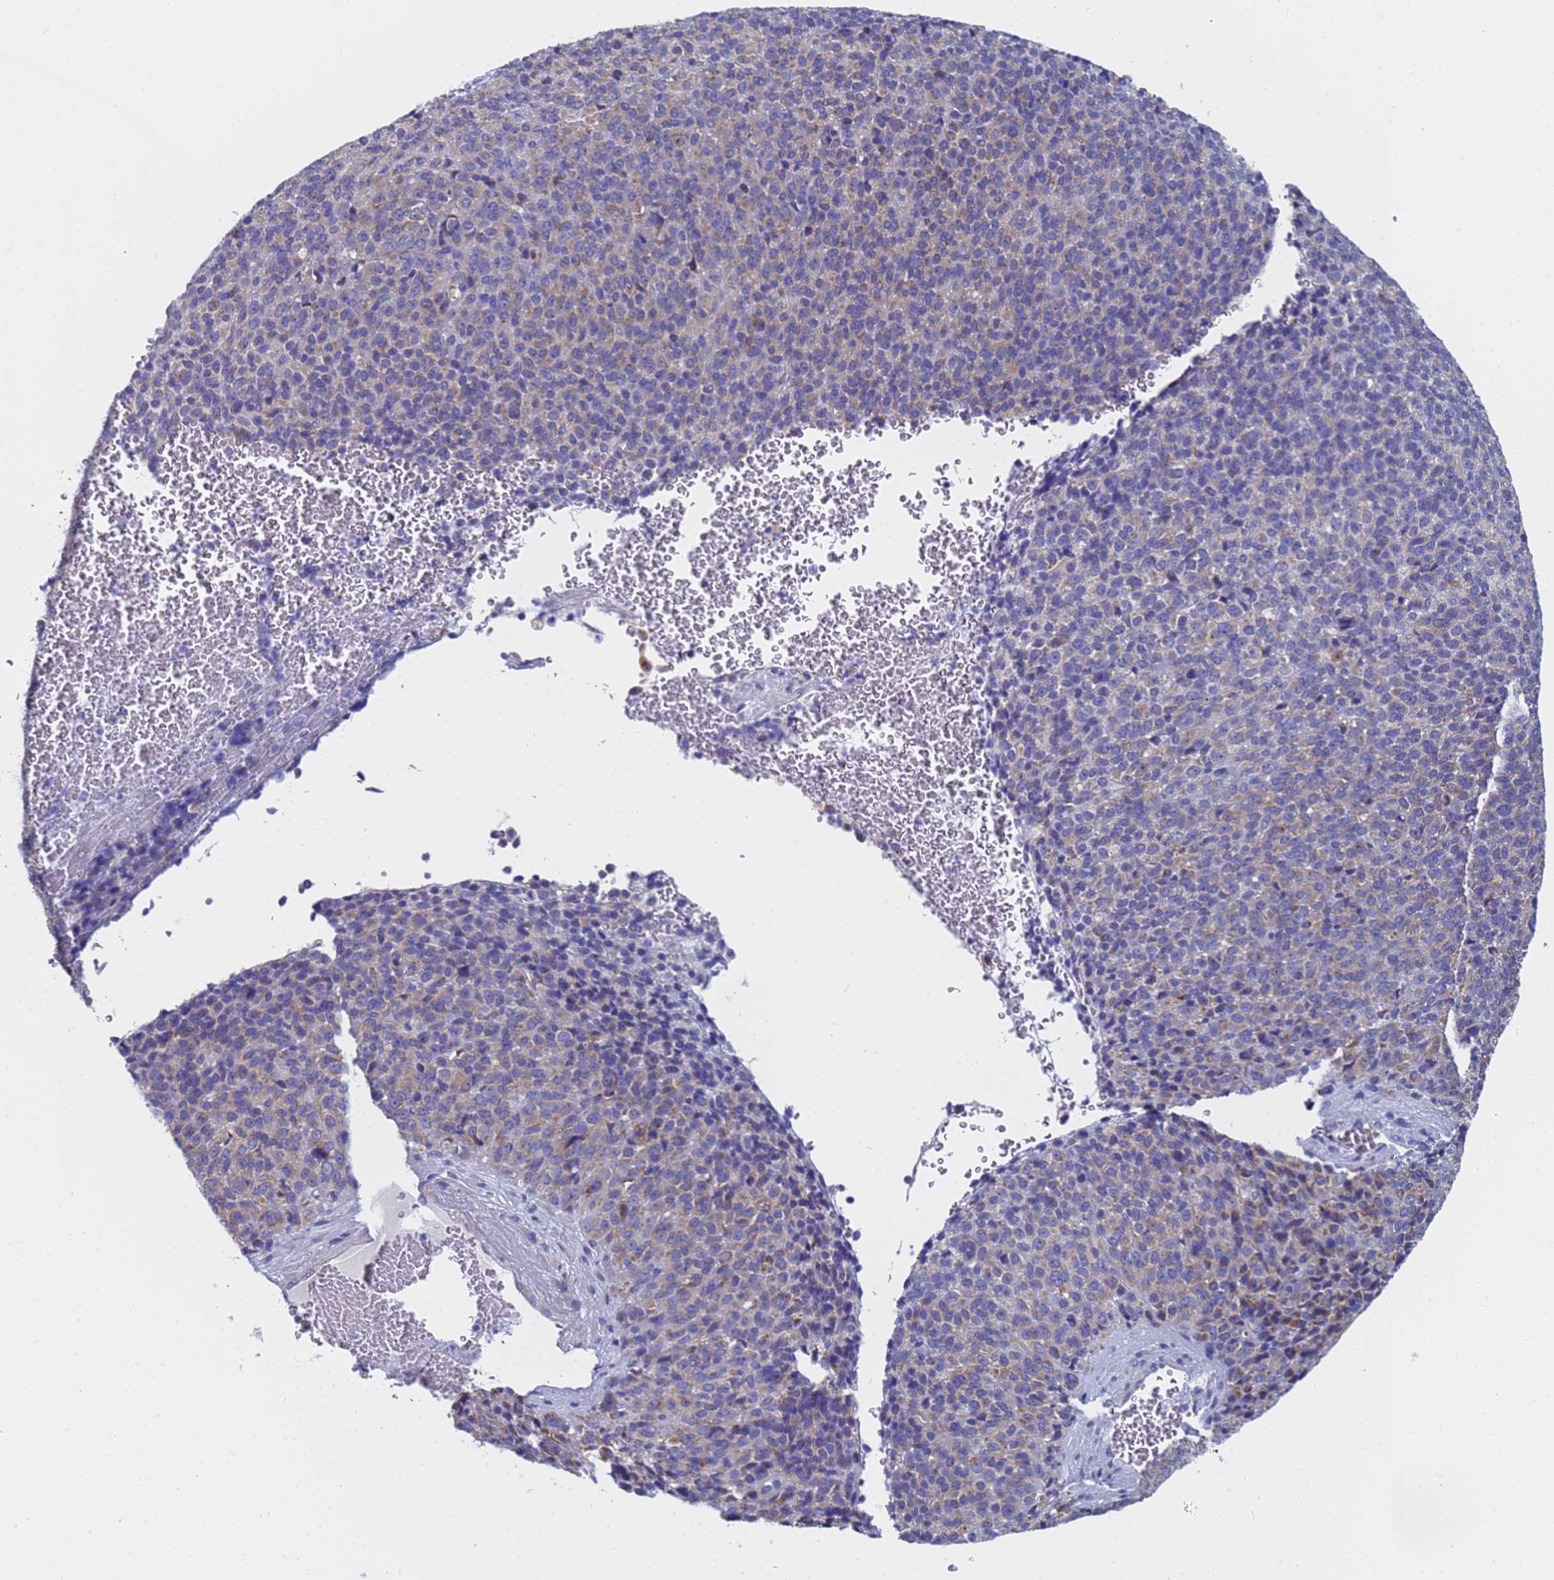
{"staining": {"intensity": "moderate", "quantity": "<25%", "location": "cytoplasmic/membranous"}, "tissue": "melanoma", "cell_type": "Tumor cells", "image_type": "cancer", "snomed": [{"axis": "morphology", "description": "Malignant melanoma, Metastatic site"}, {"axis": "topography", "description": "Brain"}], "caption": "High-magnification brightfield microscopy of malignant melanoma (metastatic site) stained with DAB (brown) and counterstained with hematoxylin (blue). tumor cells exhibit moderate cytoplasmic/membranous staining is seen in about<25% of cells.", "gene": "TM4SF4", "patient": {"sex": "female", "age": 56}}